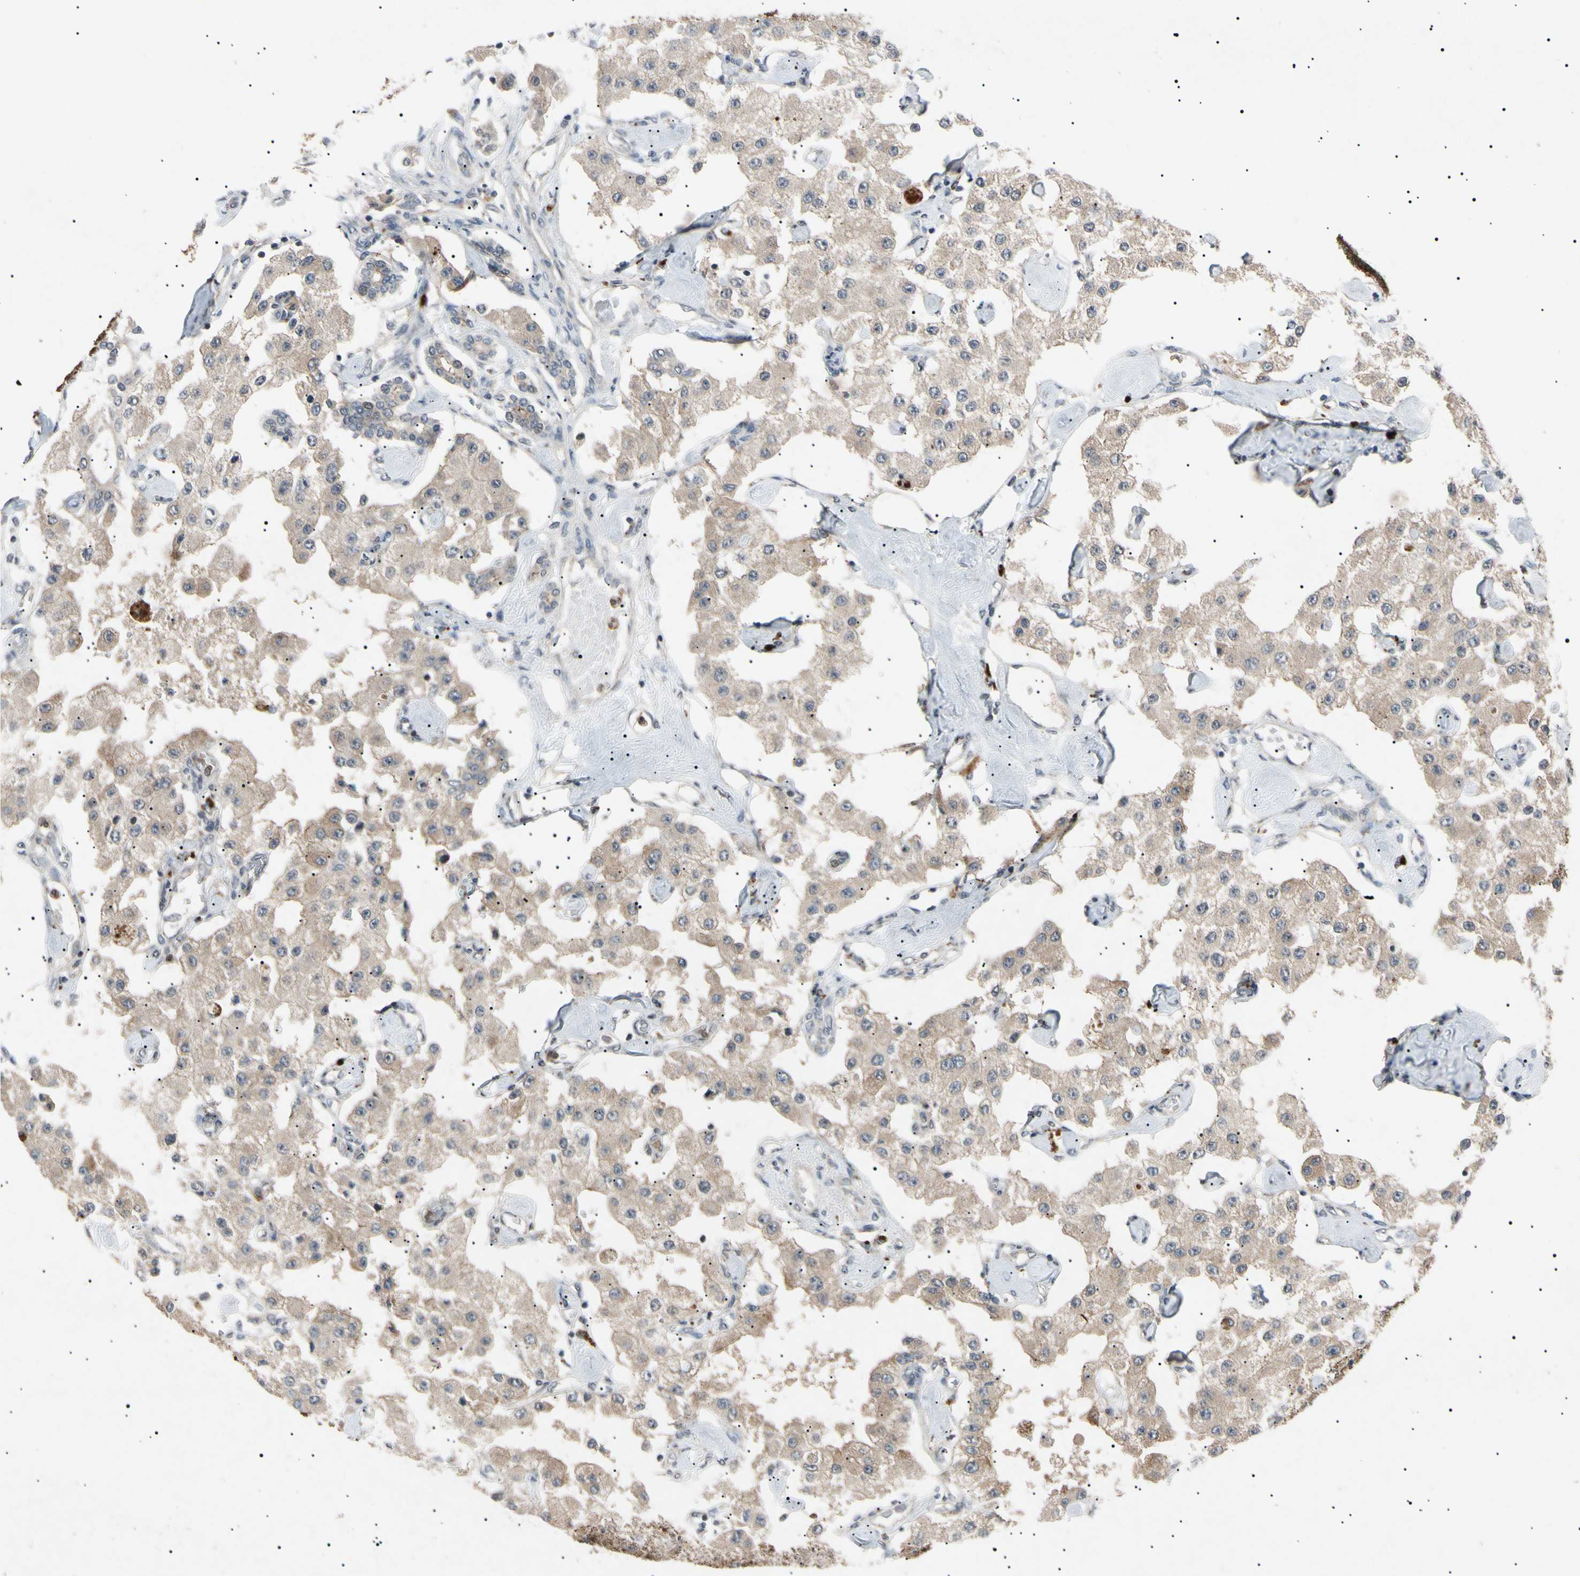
{"staining": {"intensity": "weak", "quantity": ">75%", "location": "cytoplasmic/membranous"}, "tissue": "carcinoid", "cell_type": "Tumor cells", "image_type": "cancer", "snomed": [{"axis": "morphology", "description": "Carcinoid, malignant, NOS"}, {"axis": "topography", "description": "Pancreas"}], "caption": "Immunohistochemical staining of human carcinoid exhibits low levels of weak cytoplasmic/membranous expression in approximately >75% of tumor cells.", "gene": "TUBB4A", "patient": {"sex": "male", "age": 41}}